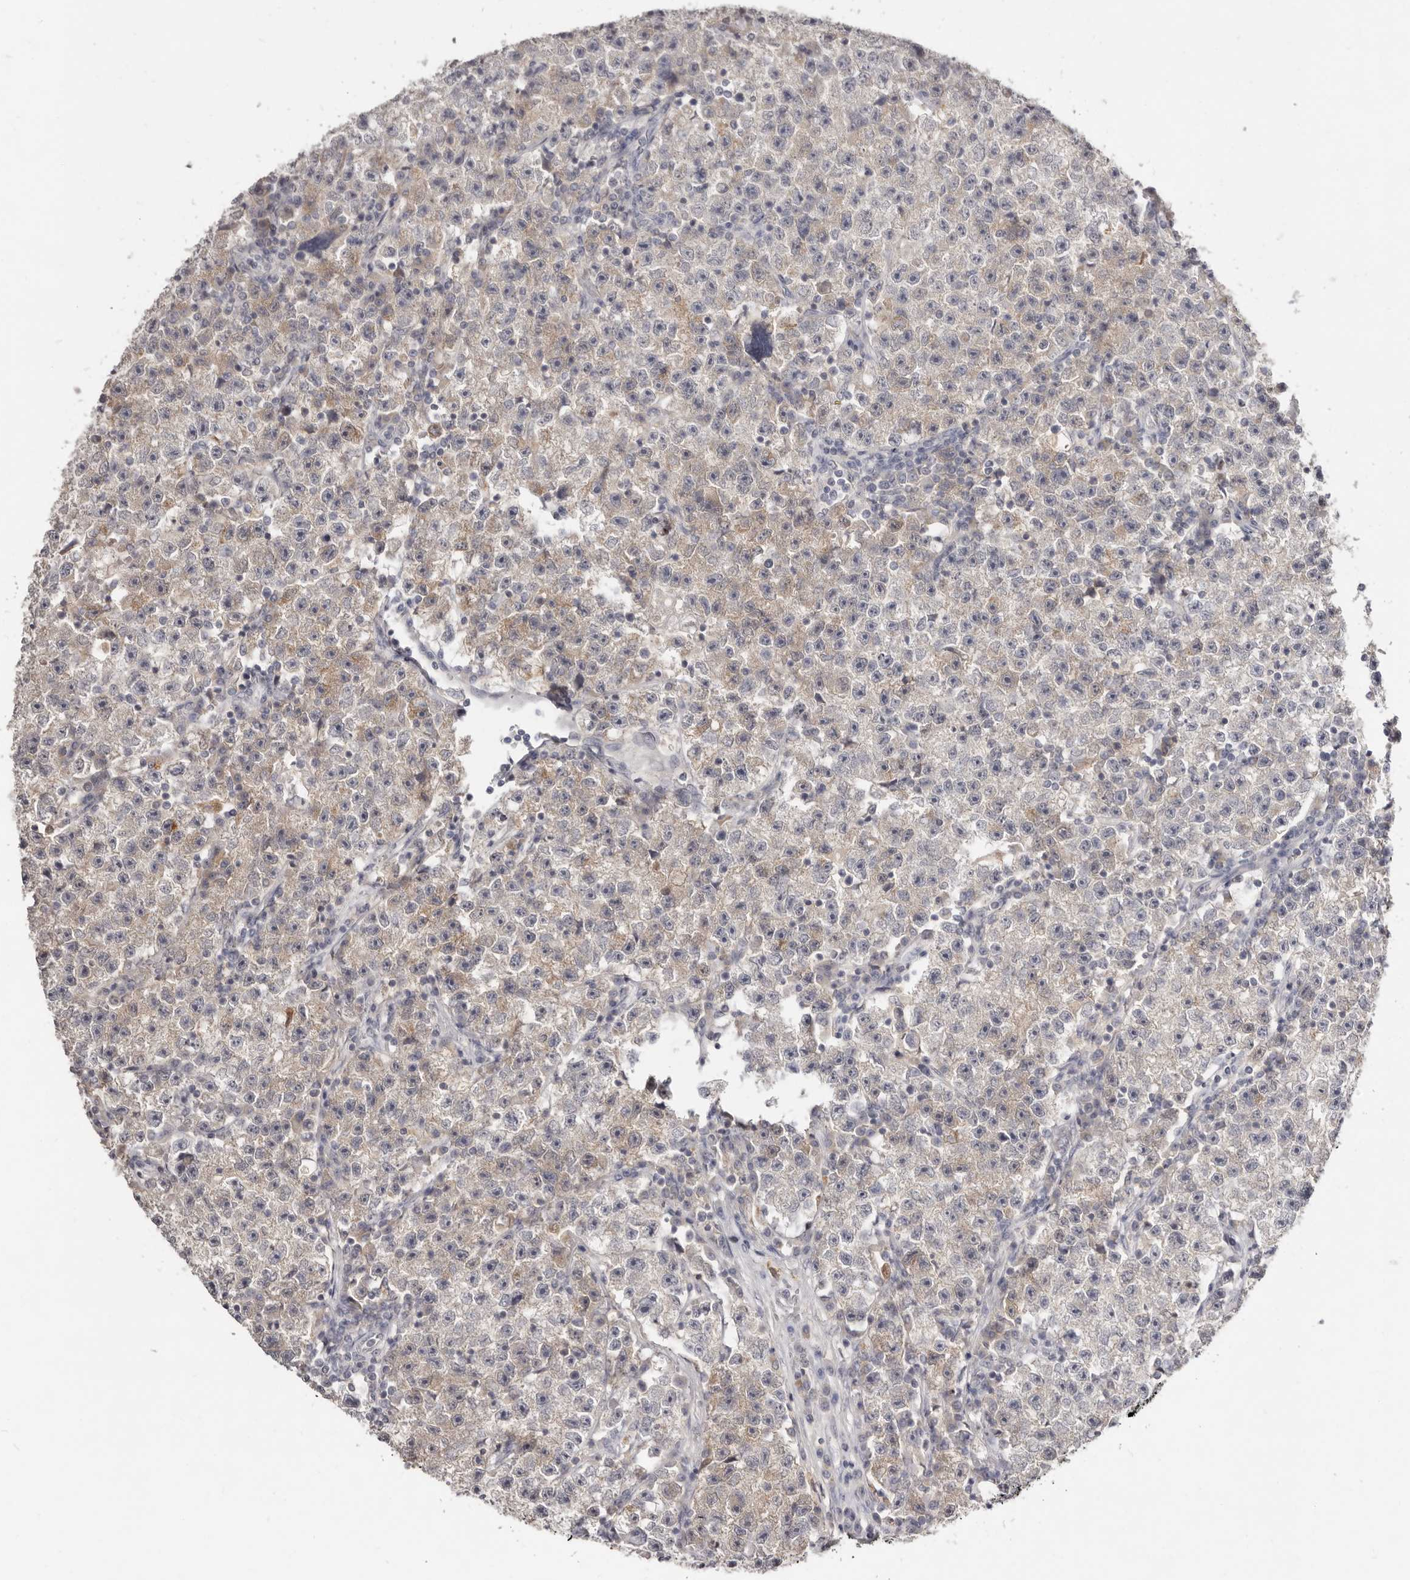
{"staining": {"intensity": "weak", "quantity": "<25%", "location": "cytoplasmic/membranous"}, "tissue": "testis cancer", "cell_type": "Tumor cells", "image_type": "cancer", "snomed": [{"axis": "morphology", "description": "Seminoma, NOS"}, {"axis": "topography", "description": "Testis"}], "caption": "Testis cancer (seminoma) was stained to show a protein in brown. There is no significant expression in tumor cells.", "gene": "SCUBE2", "patient": {"sex": "male", "age": 22}}